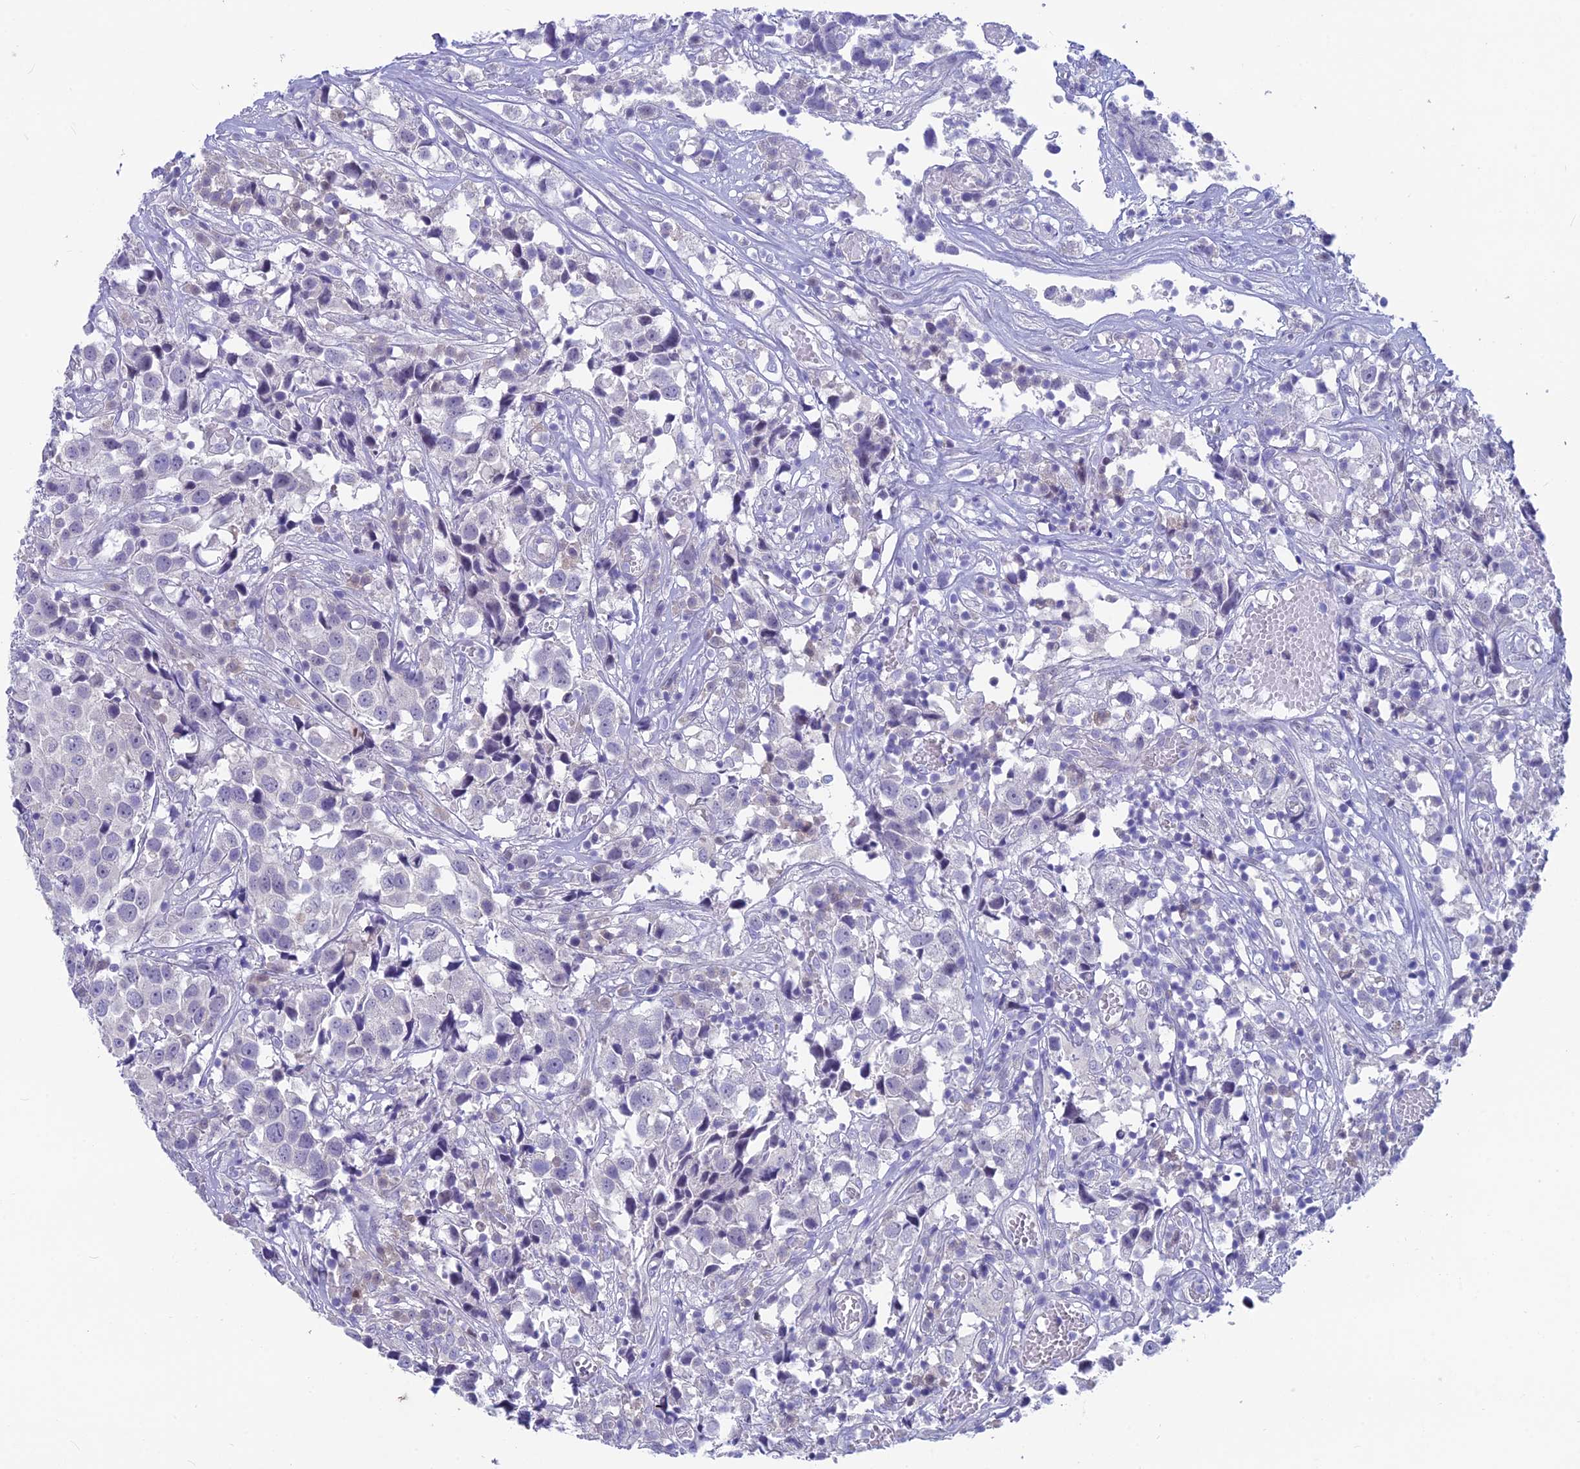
{"staining": {"intensity": "negative", "quantity": "none", "location": "none"}, "tissue": "urothelial cancer", "cell_type": "Tumor cells", "image_type": "cancer", "snomed": [{"axis": "morphology", "description": "Urothelial carcinoma, High grade"}, {"axis": "topography", "description": "Urinary bladder"}], "caption": "This is an immunohistochemistry photomicrograph of human urothelial cancer. There is no expression in tumor cells.", "gene": "SNTN", "patient": {"sex": "female", "age": 75}}